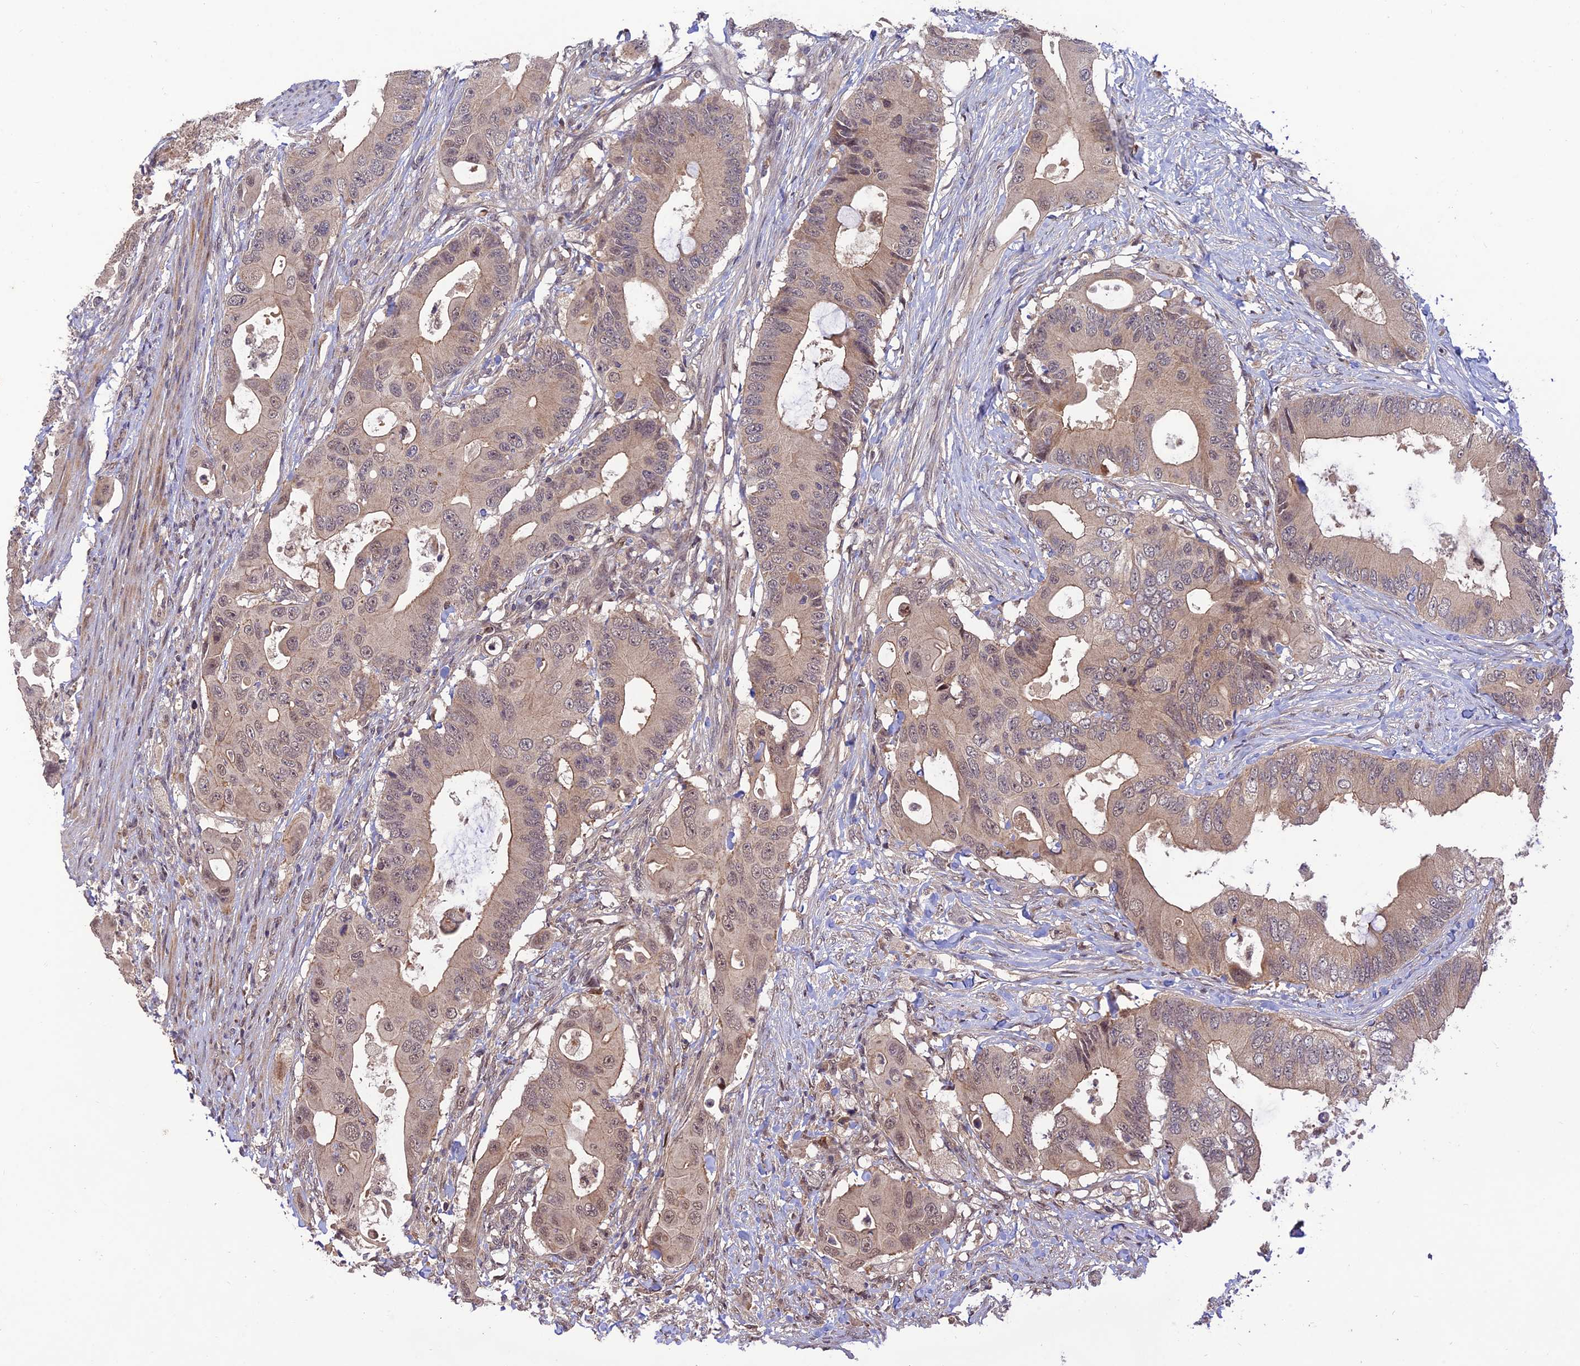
{"staining": {"intensity": "weak", "quantity": ">75%", "location": "cytoplasmic/membranous,nuclear"}, "tissue": "colorectal cancer", "cell_type": "Tumor cells", "image_type": "cancer", "snomed": [{"axis": "morphology", "description": "Adenocarcinoma, NOS"}, {"axis": "topography", "description": "Colon"}], "caption": "Human adenocarcinoma (colorectal) stained with a brown dye exhibits weak cytoplasmic/membranous and nuclear positive staining in about >75% of tumor cells.", "gene": "REV1", "patient": {"sex": "male", "age": 71}}